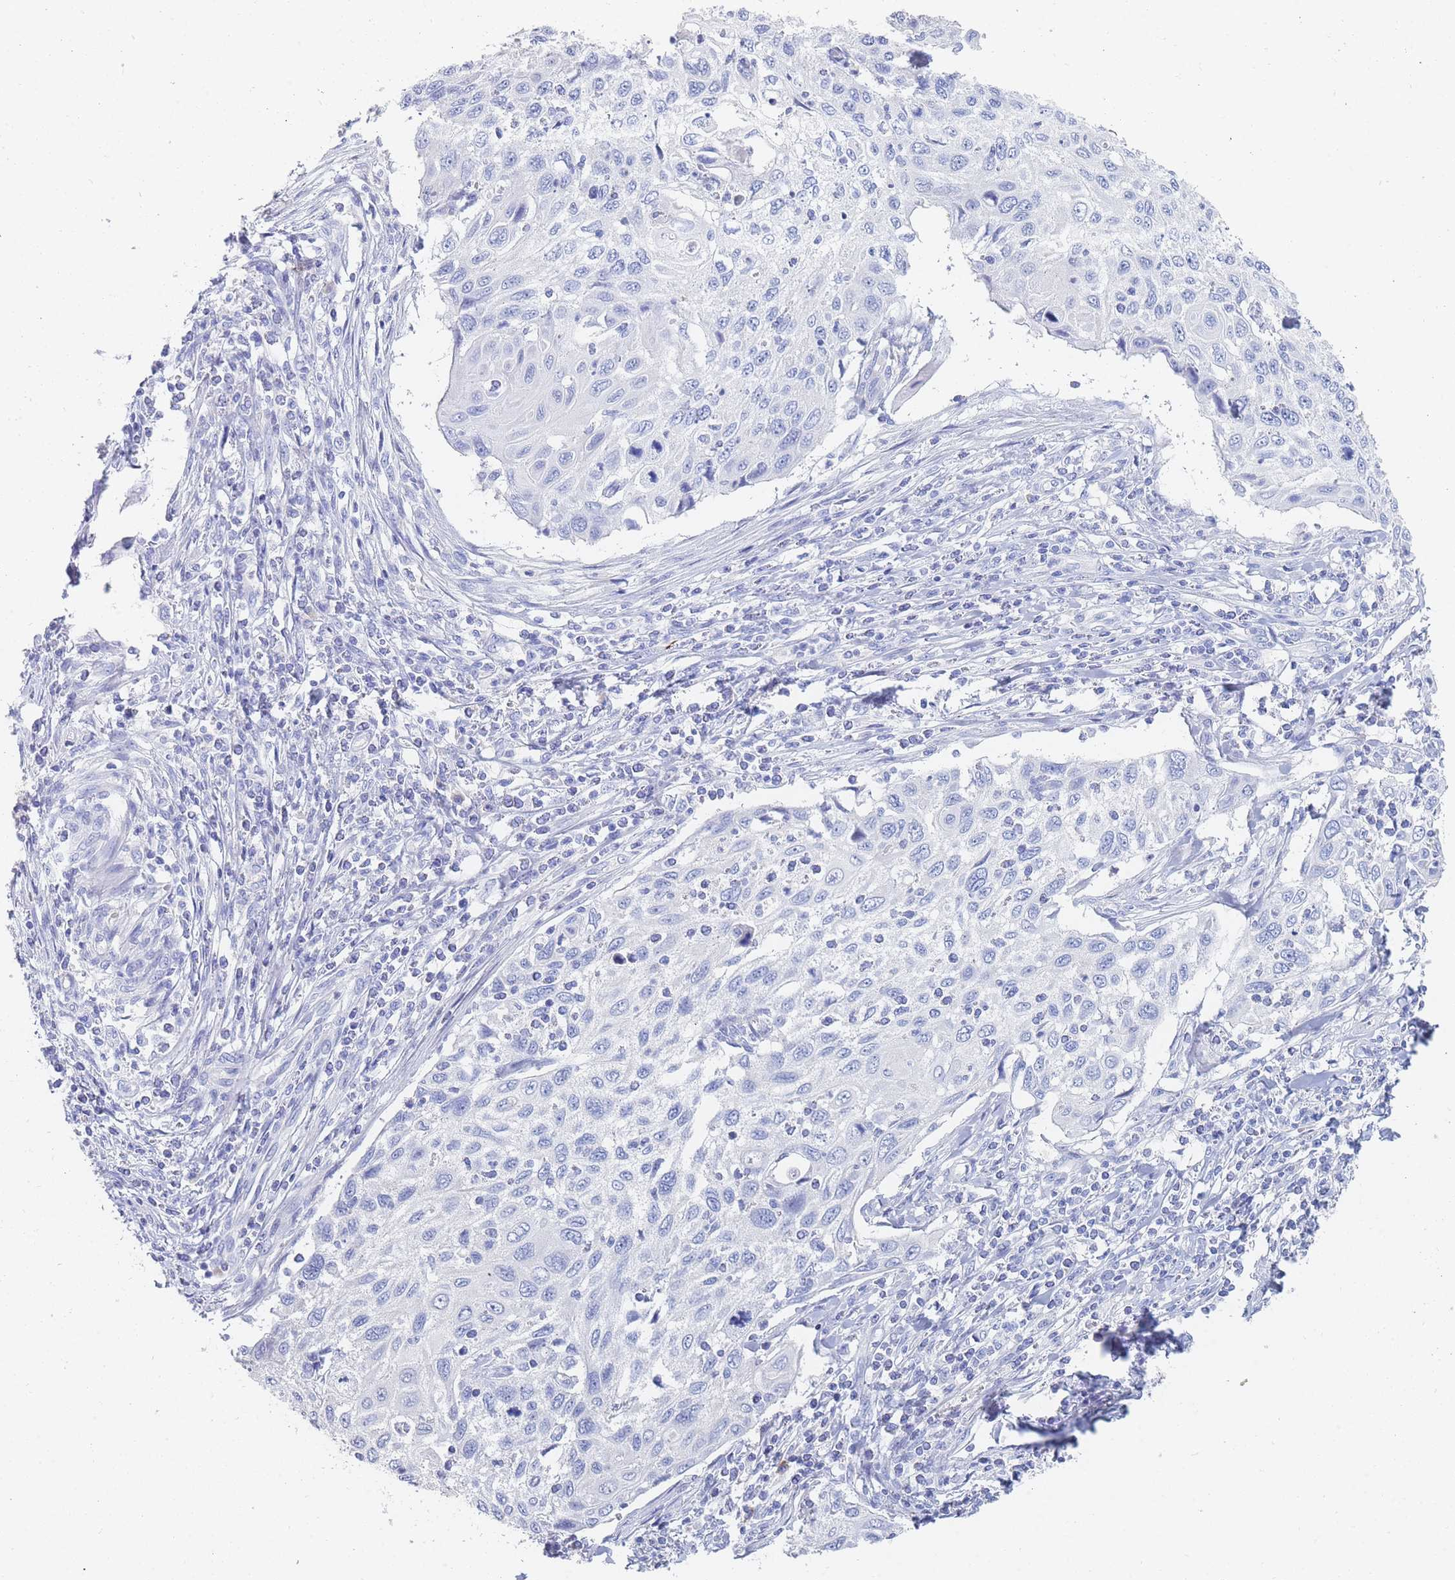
{"staining": {"intensity": "negative", "quantity": "none", "location": "none"}, "tissue": "cervical cancer", "cell_type": "Tumor cells", "image_type": "cancer", "snomed": [{"axis": "morphology", "description": "Squamous cell carcinoma, NOS"}, {"axis": "topography", "description": "Cervix"}], "caption": "DAB immunohistochemical staining of human cervical cancer demonstrates no significant positivity in tumor cells.", "gene": "SLC25A35", "patient": {"sex": "female", "age": 70}}